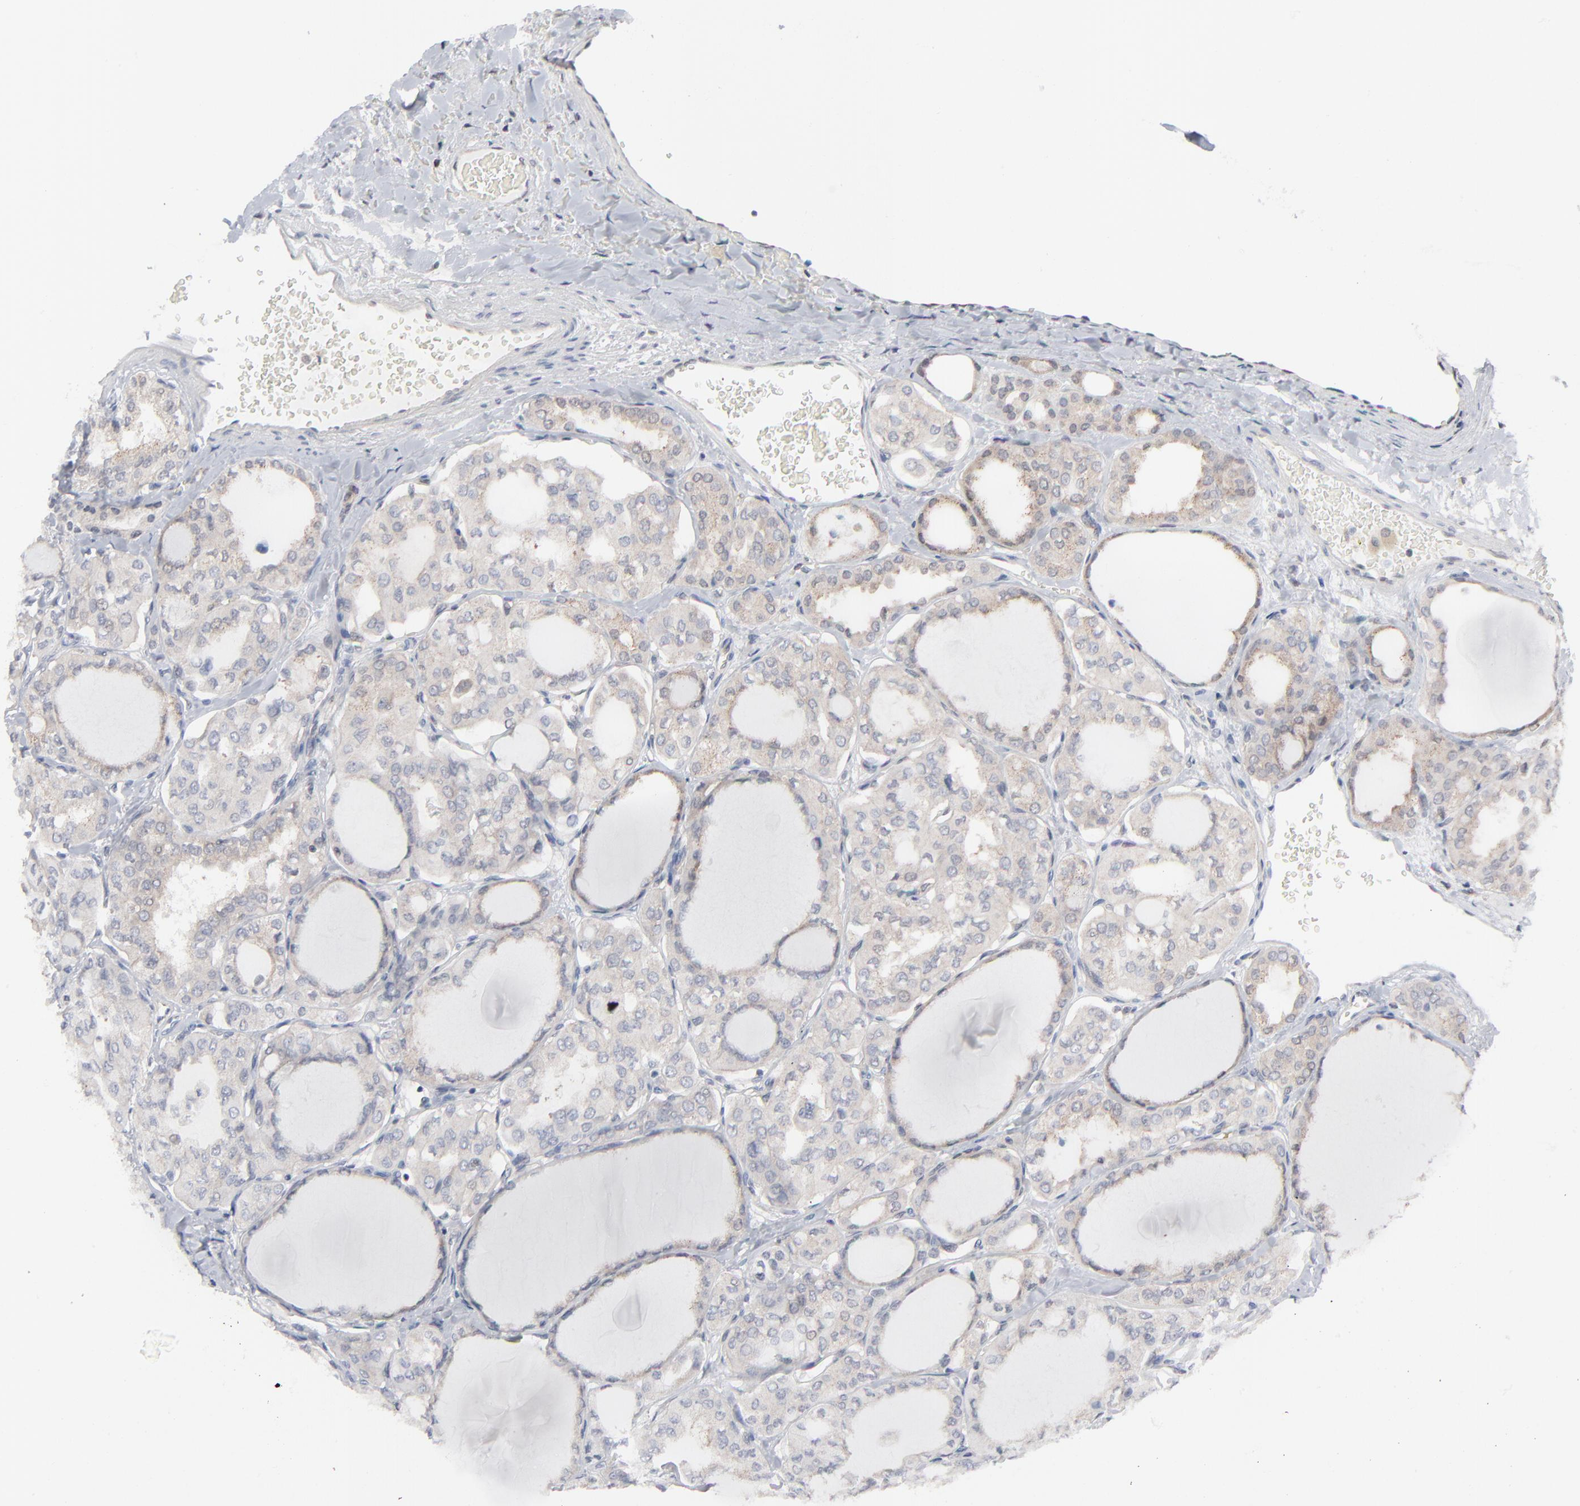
{"staining": {"intensity": "weak", "quantity": "25%-75%", "location": "cytoplasmic/membranous"}, "tissue": "thyroid cancer", "cell_type": "Tumor cells", "image_type": "cancer", "snomed": [{"axis": "morphology", "description": "Papillary adenocarcinoma, NOS"}, {"axis": "topography", "description": "Thyroid gland"}], "caption": "A low amount of weak cytoplasmic/membranous staining is identified in approximately 25%-75% of tumor cells in papillary adenocarcinoma (thyroid) tissue.", "gene": "RPS6KB1", "patient": {"sex": "male", "age": 20}}